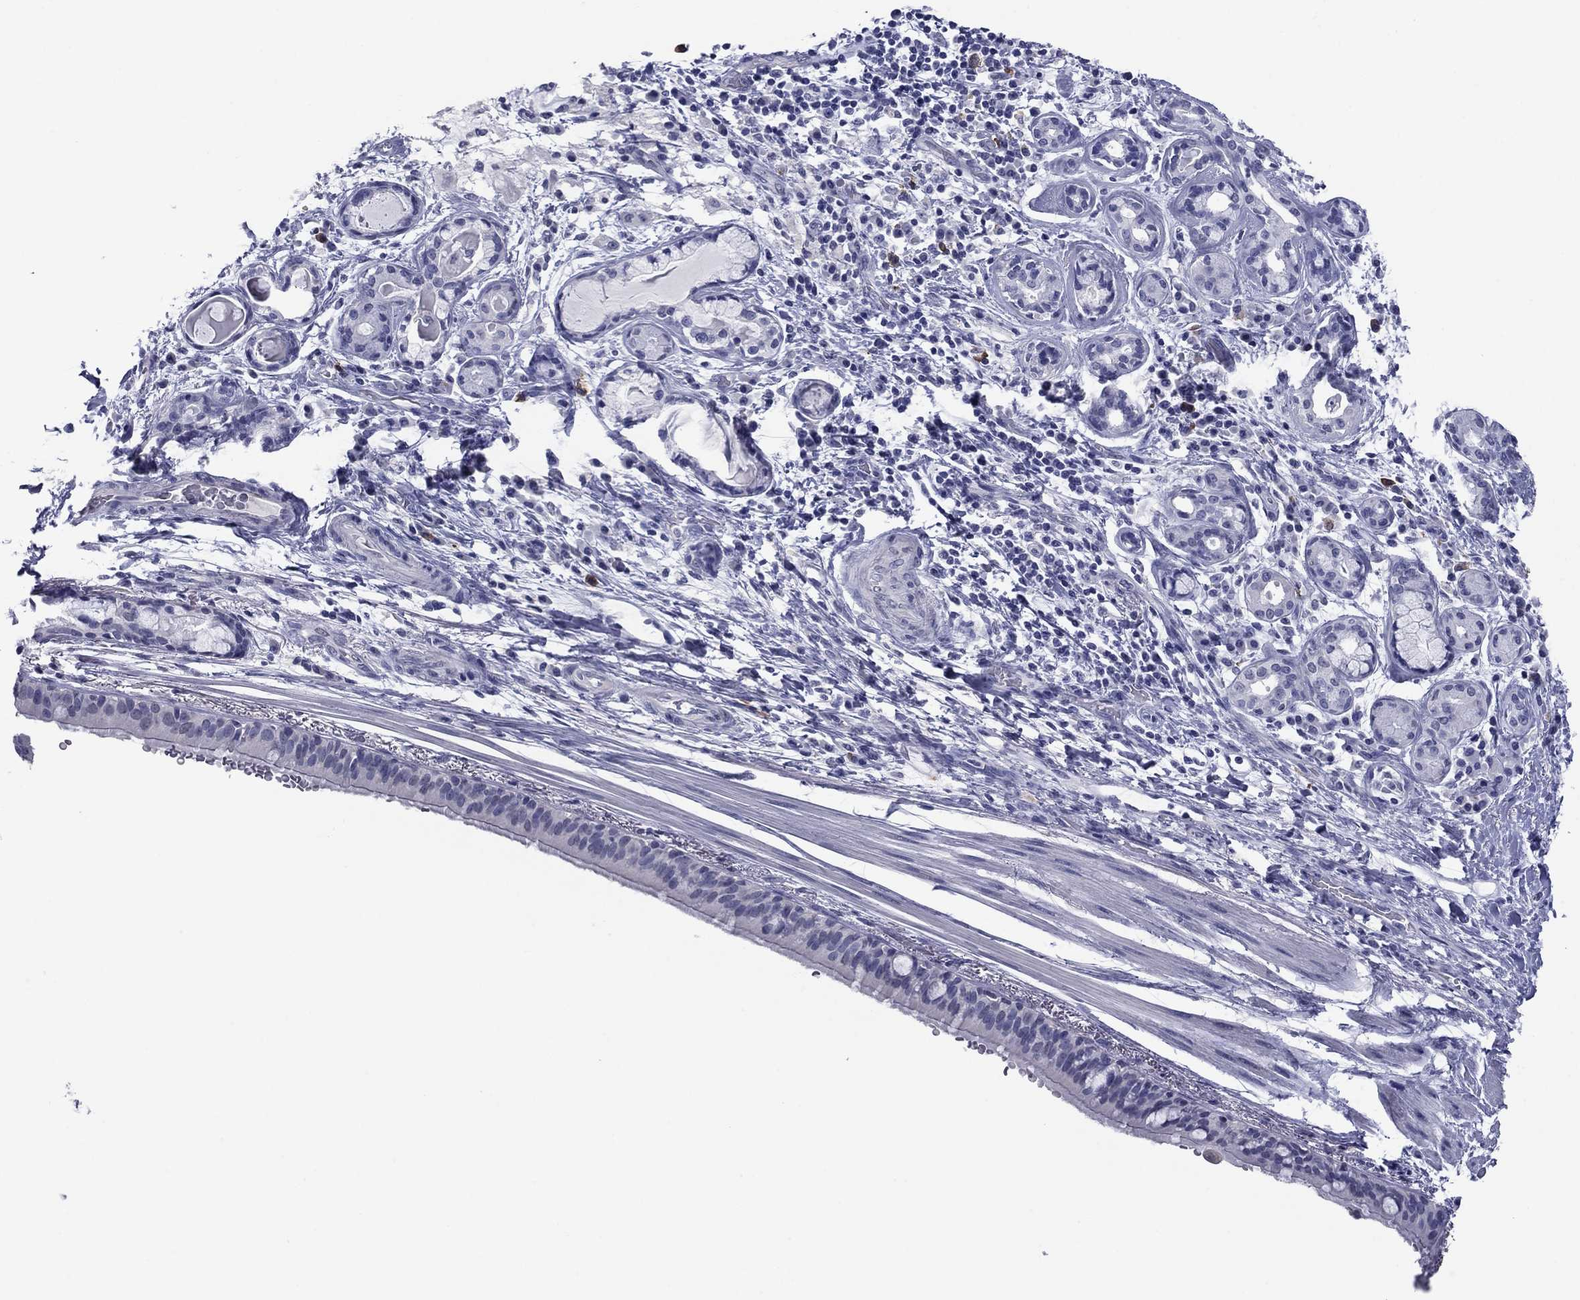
{"staining": {"intensity": "negative", "quantity": "none", "location": "none"}, "tissue": "bronchus", "cell_type": "Respiratory epithelial cells", "image_type": "normal", "snomed": [{"axis": "morphology", "description": "Normal tissue, NOS"}, {"axis": "morphology", "description": "Squamous cell carcinoma, NOS"}, {"axis": "topography", "description": "Bronchus"}, {"axis": "topography", "description": "Lung"}], "caption": "The micrograph reveals no significant positivity in respiratory epithelial cells of bronchus. Nuclei are stained in blue.", "gene": "HAO1", "patient": {"sex": "male", "age": 69}}